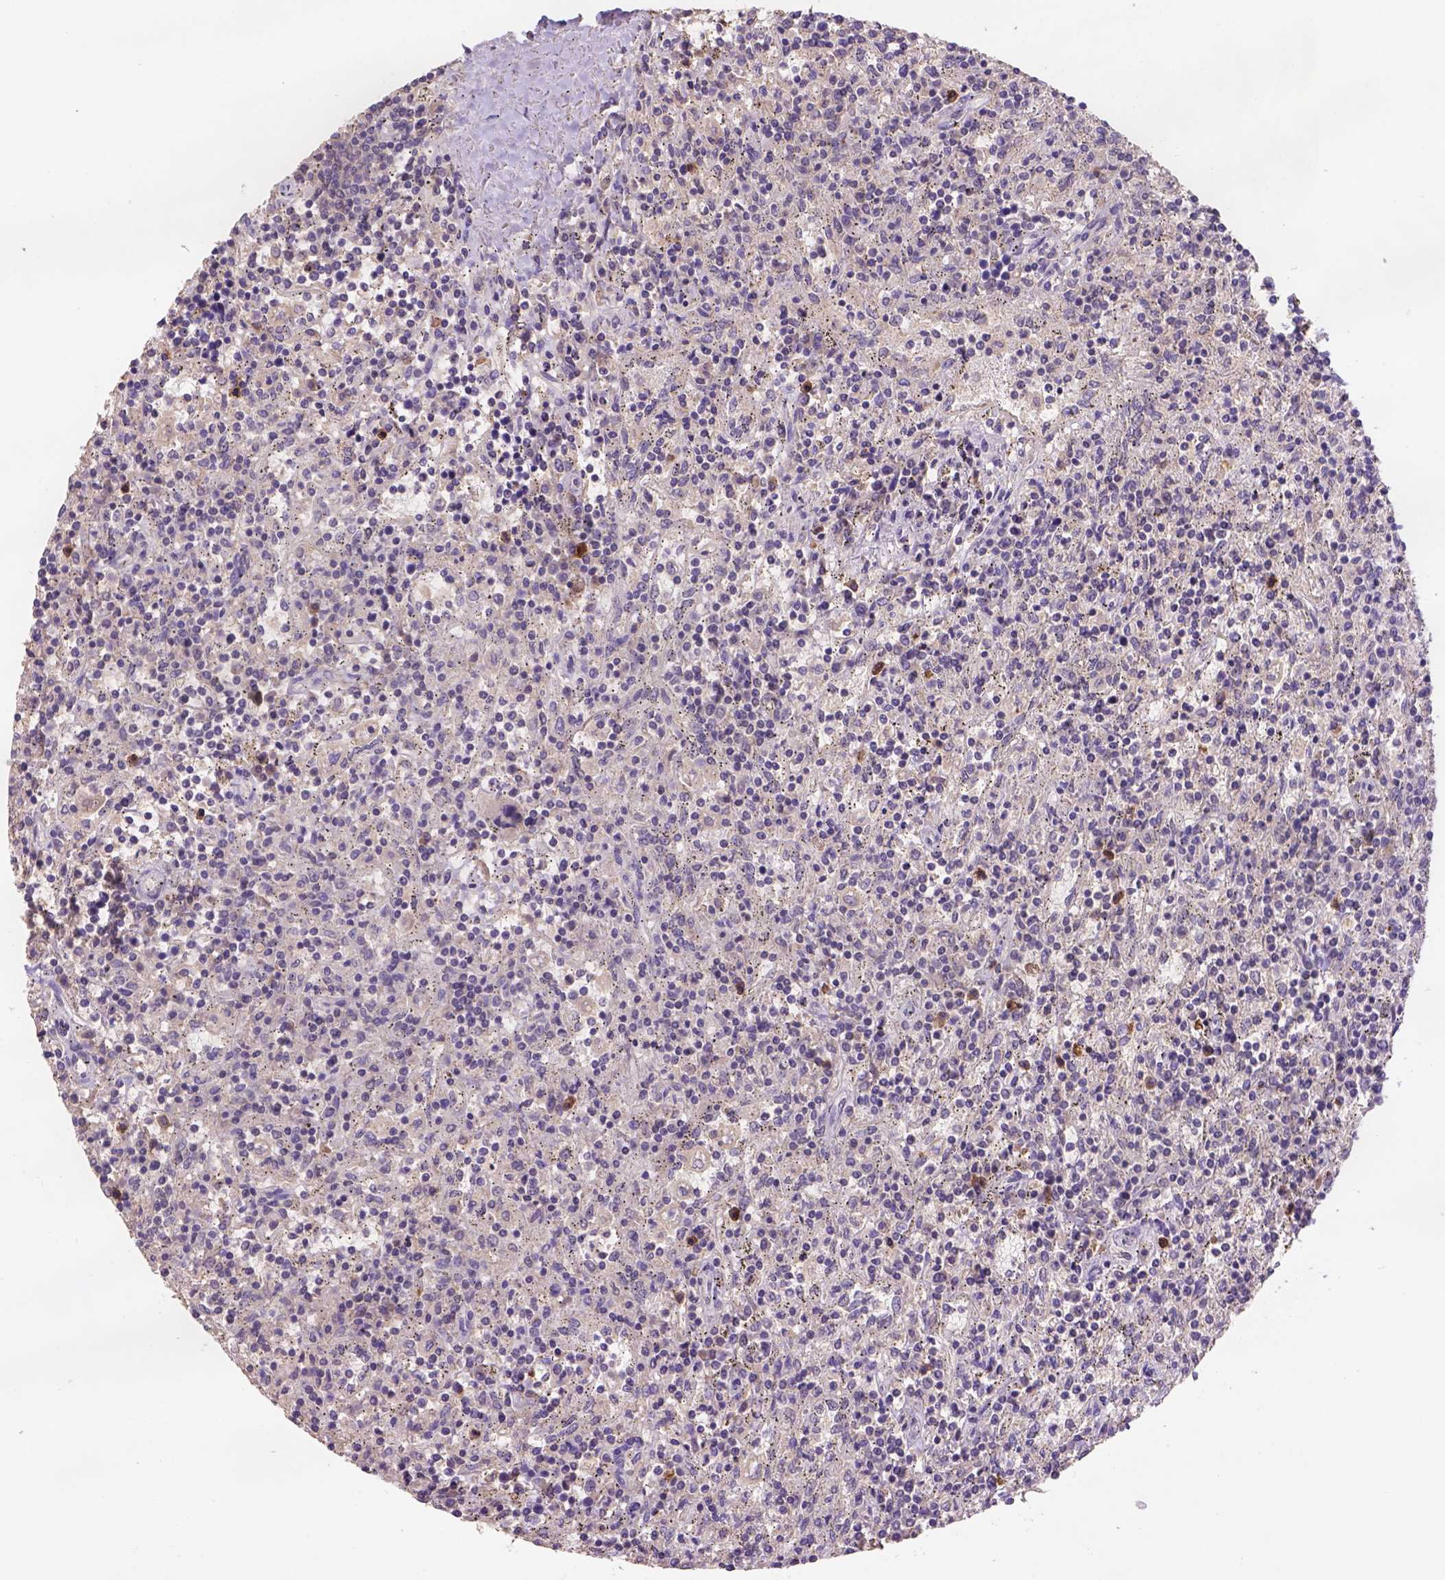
{"staining": {"intensity": "weak", "quantity": ">75%", "location": "cytoplasmic/membranous,nuclear"}, "tissue": "lymphoma", "cell_type": "Tumor cells", "image_type": "cancer", "snomed": [{"axis": "morphology", "description": "Malignant lymphoma, non-Hodgkin's type, Low grade"}, {"axis": "topography", "description": "Spleen"}], "caption": "This histopathology image exhibits low-grade malignant lymphoma, non-Hodgkin's type stained with immunohistochemistry (IHC) to label a protein in brown. The cytoplasmic/membranous and nuclear of tumor cells show weak positivity for the protein. Nuclei are counter-stained blue.", "gene": "SCML4", "patient": {"sex": "male", "age": 62}}